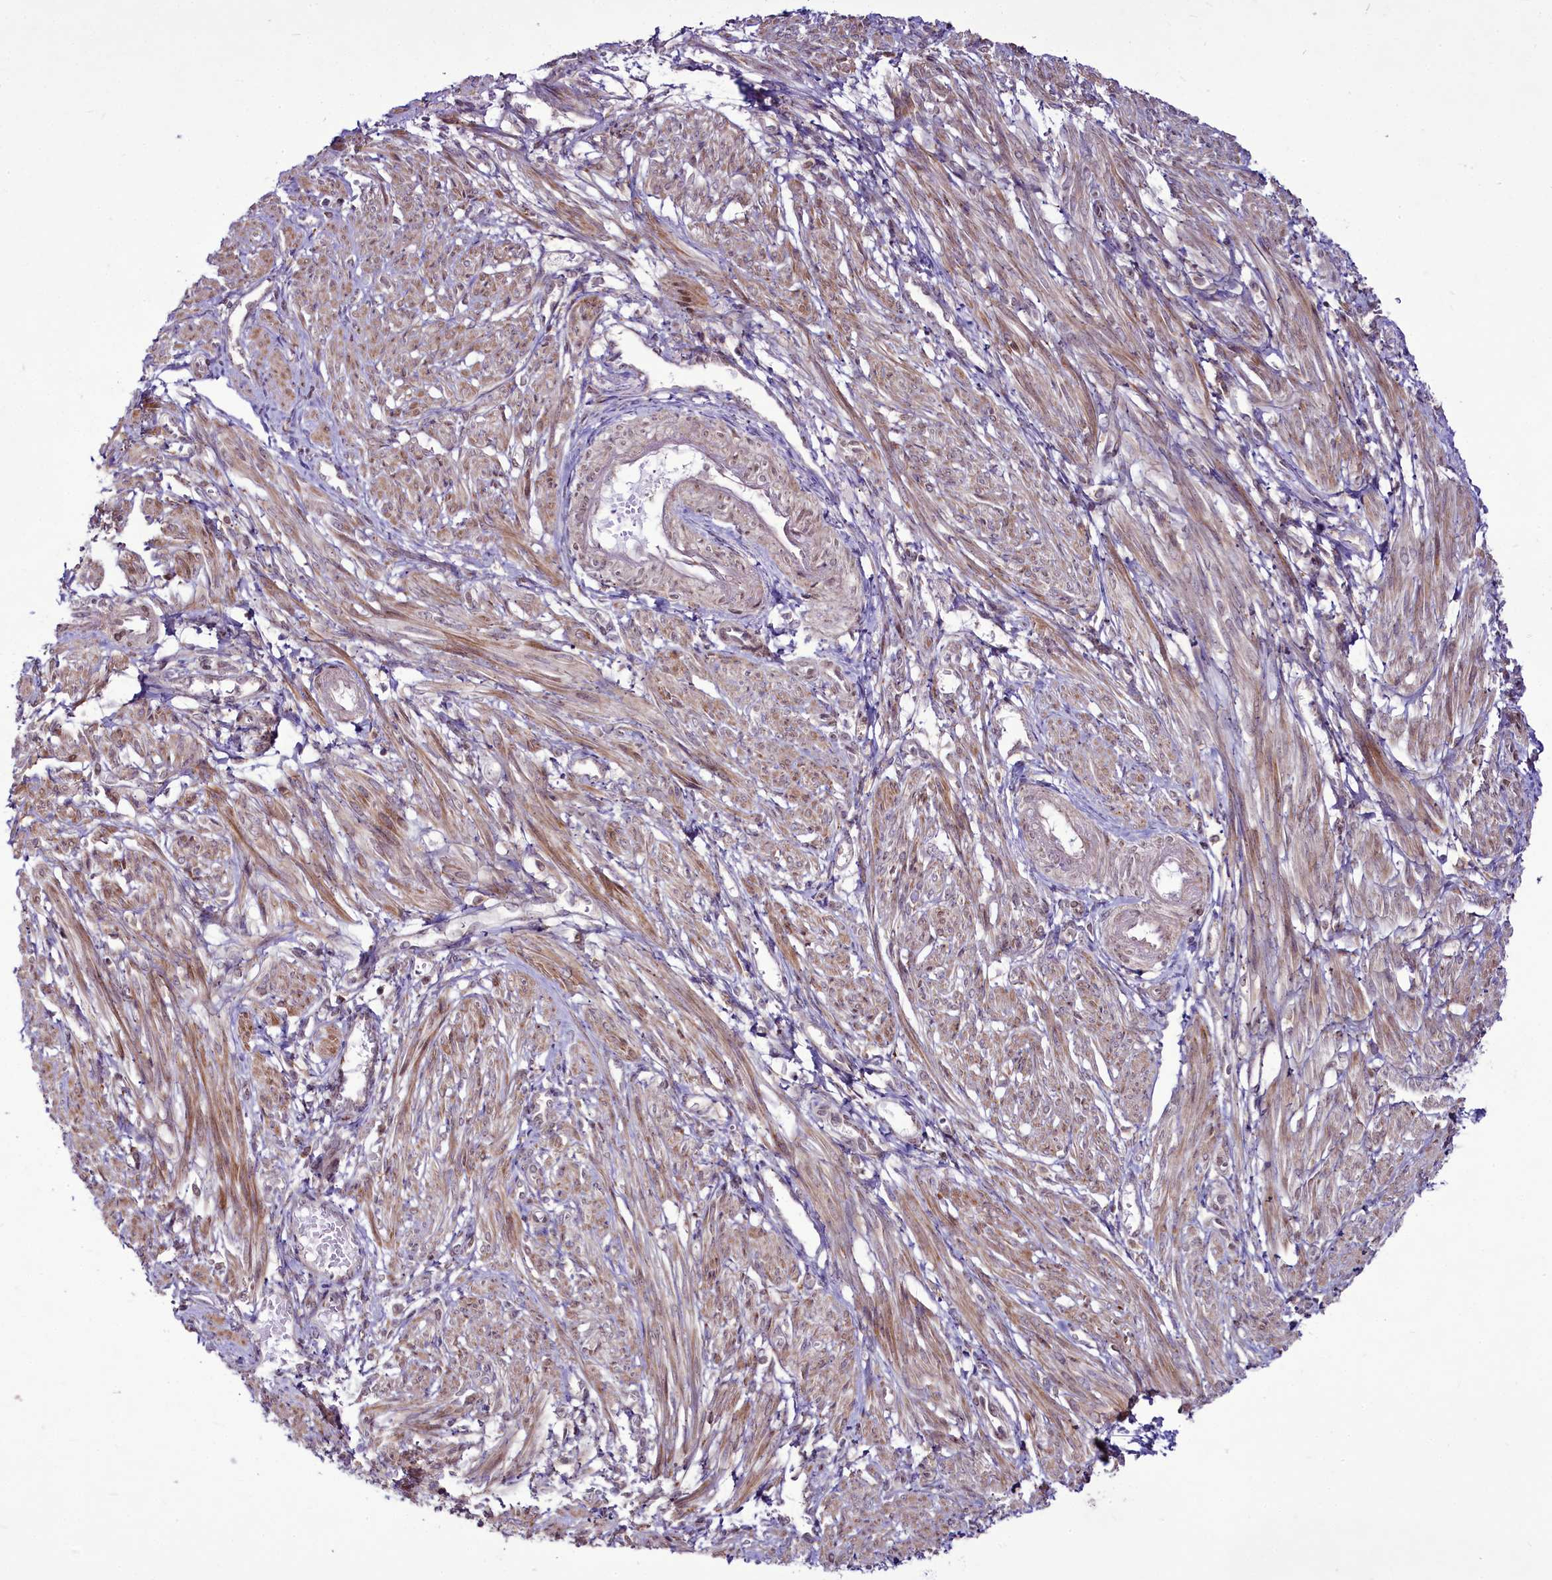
{"staining": {"intensity": "moderate", "quantity": "25%-75%", "location": "cytoplasmic/membranous"}, "tissue": "smooth muscle", "cell_type": "Smooth muscle cells", "image_type": "normal", "snomed": [{"axis": "morphology", "description": "Normal tissue, NOS"}, {"axis": "topography", "description": "Smooth muscle"}], "caption": "Protein expression analysis of normal human smooth muscle reveals moderate cytoplasmic/membranous staining in approximately 25%-75% of smooth muscle cells.", "gene": "RSBN1", "patient": {"sex": "female", "age": 39}}